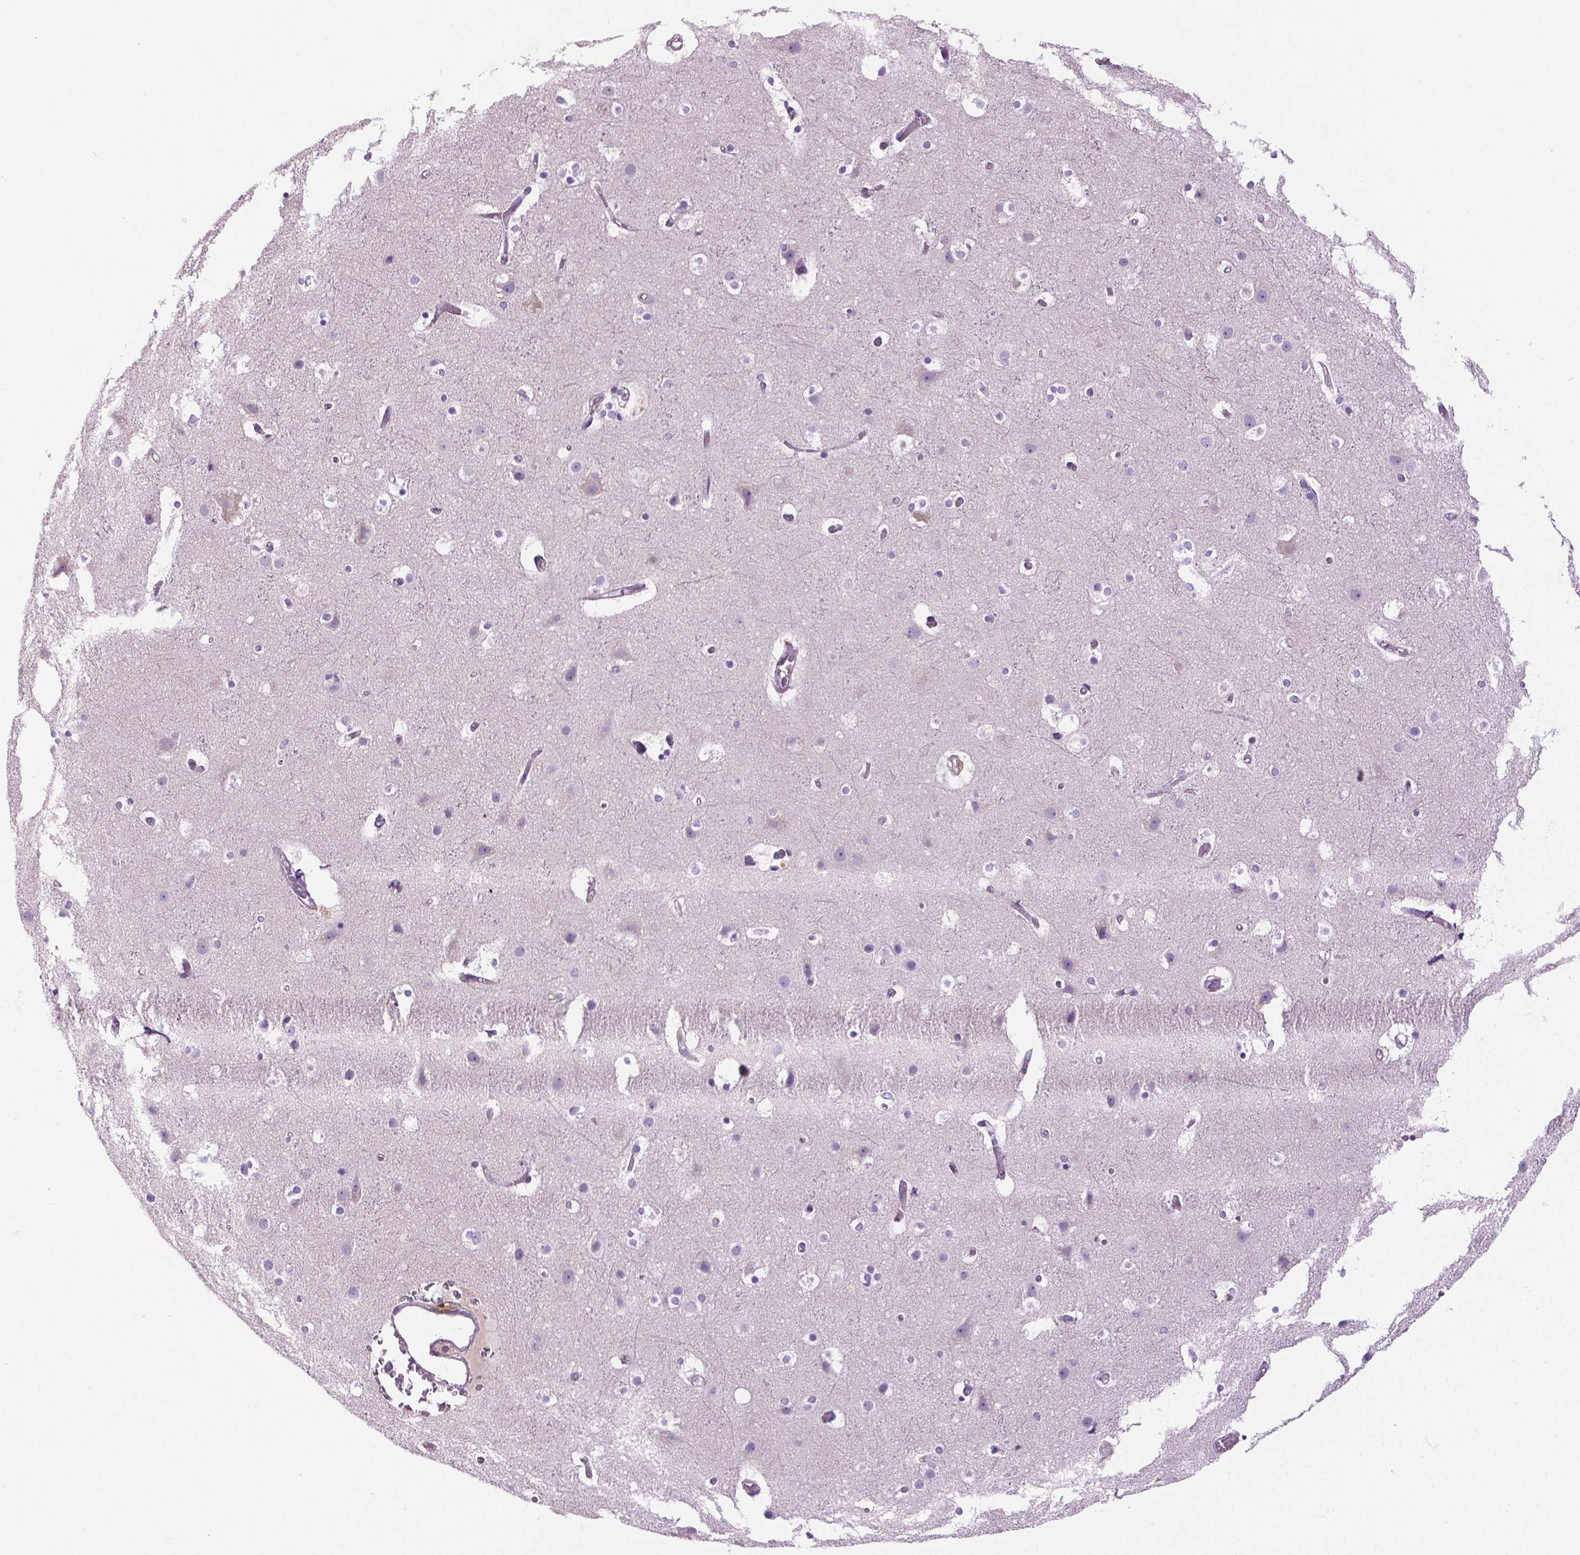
{"staining": {"intensity": "negative", "quantity": "none", "location": "none"}, "tissue": "cerebral cortex", "cell_type": "Endothelial cells", "image_type": "normal", "snomed": [{"axis": "morphology", "description": "Normal tissue, NOS"}, {"axis": "topography", "description": "Cerebral cortex"}], "caption": "High magnification brightfield microscopy of benign cerebral cortex stained with DAB (brown) and counterstained with hematoxylin (blue): endothelial cells show no significant expression. Nuclei are stained in blue.", "gene": "CCER2", "patient": {"sex": "female", "age": 52}}